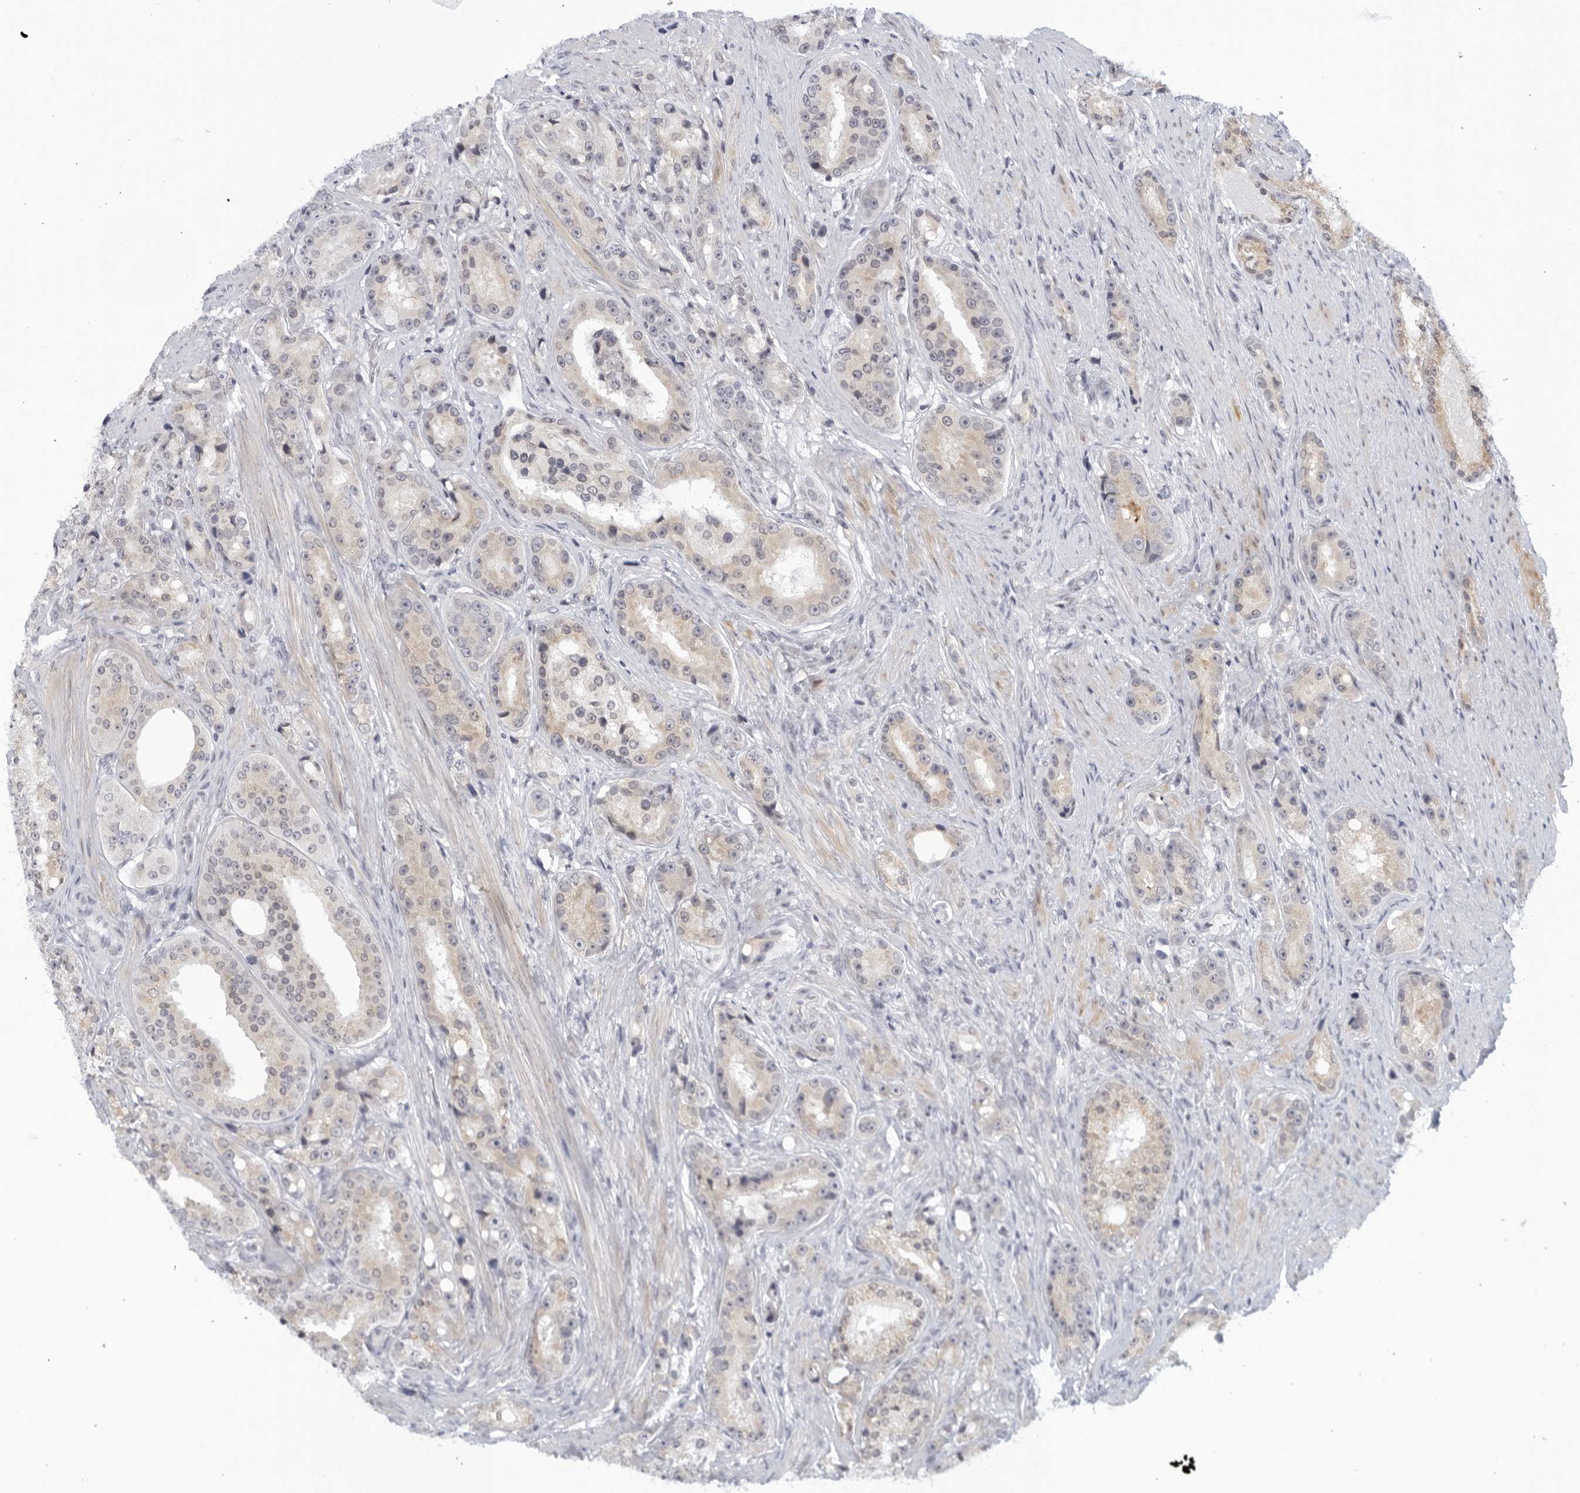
{"staining": {"intensity": "weak", "quantity": "<25%", "location": "cytoplasmic/membranous"}, "tissue": "prostate cancer", "cell_type": "Tumor cells", "image_type": "cancer", "snomed": [{"axis": "morphology", "description": "Adenocarcinoma, High grade"}, {"axis": "topography", "description": "Prostate"}], "caption": "This is a image of immunohistochemistry staining of adenocarcinoma (high-grade) (prostate), which shows no positivity in tumor cells.", "gene": "WDTC1", "patient": {"sex": "male", "age": 60}}